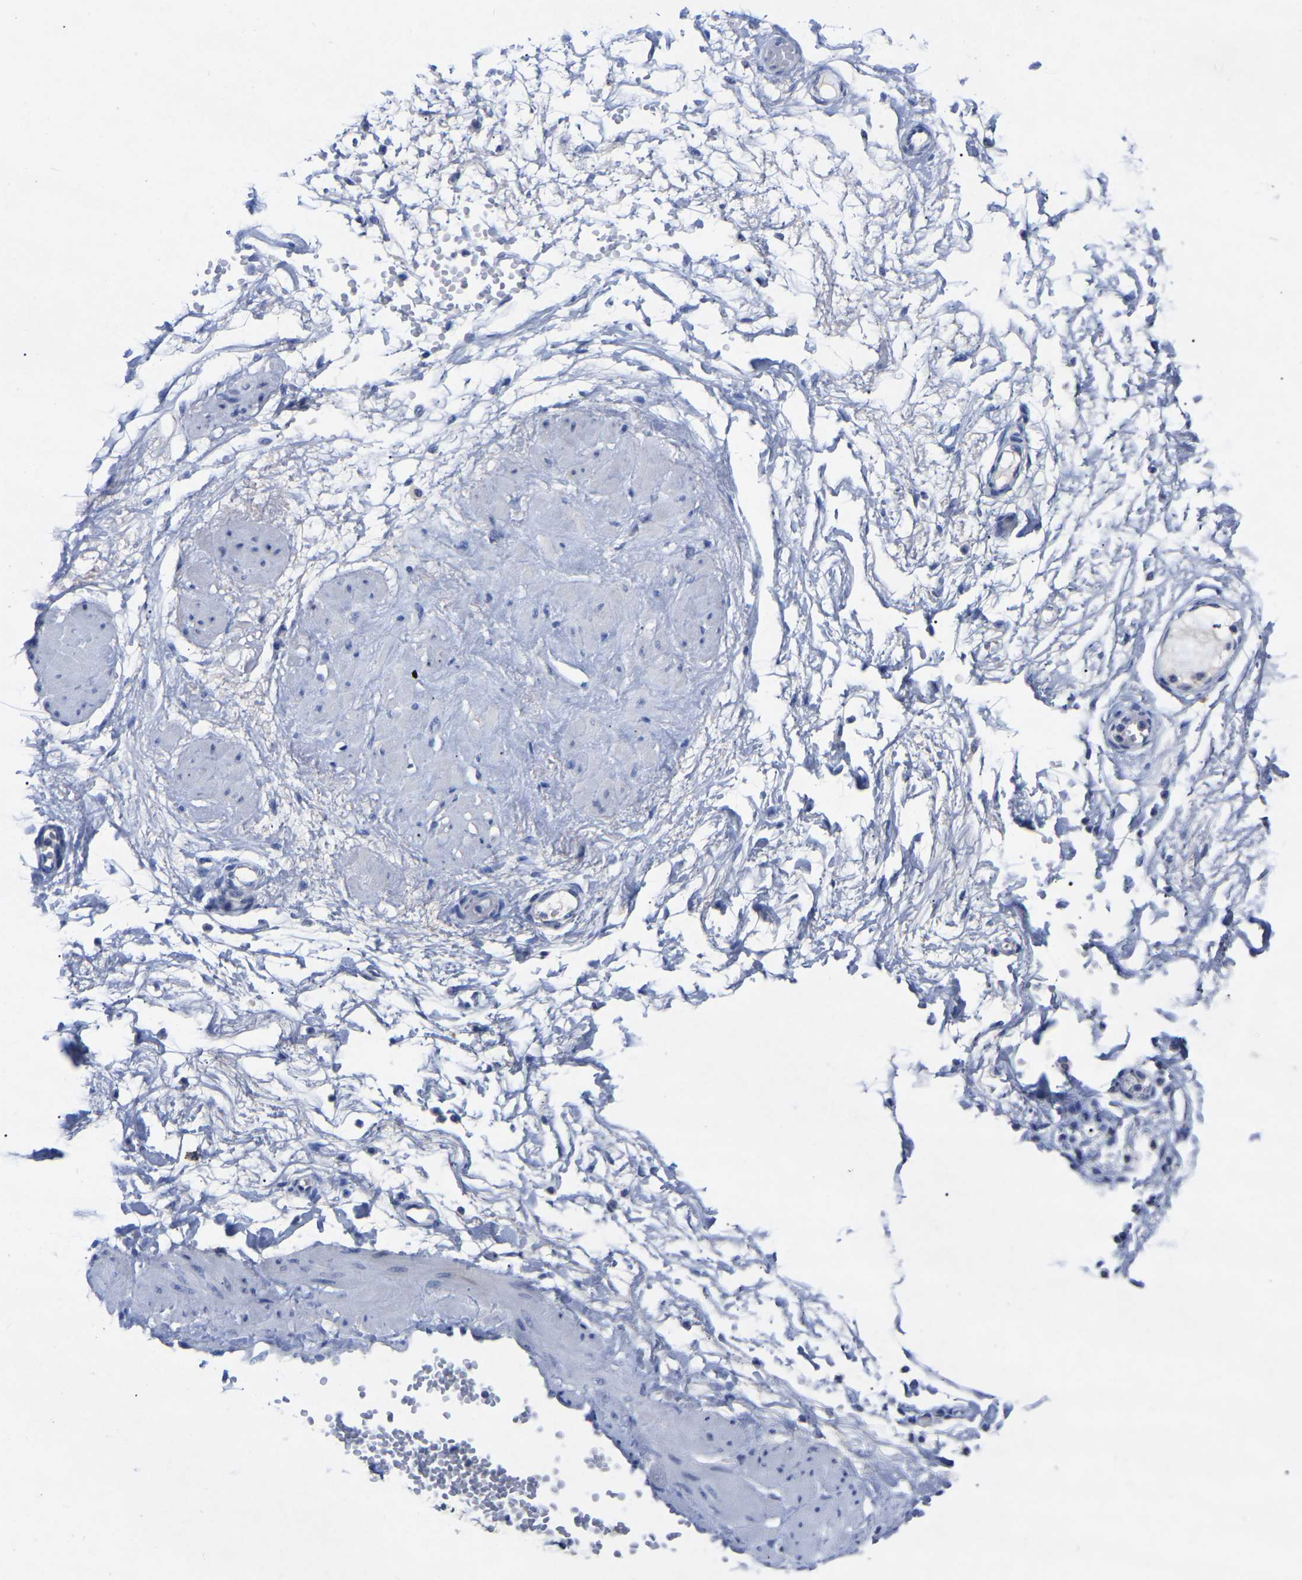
{"staining": {"intensity": "negative", "quantity": "none", "location": "none"}, "tissue": "adipose tissue", "cell_type": "Adipocytes", "image_type": "normal", "snomed": [{"axis": "morphology", "description": "Normal tissue, NOS"}, {"axis": "topography", "description": "Soft tissue"}, {"axis": "topography", "description": "Vascular tissue"}], "caption": "Immunohistochemical staining of benign human adipose tissue displays no significant staining in adipocytes. The staining is performed using DAB brown chromogen with nuclei counter-stained in using hematoxylin.", "gene": "SMPD2", "patient": {"sex": "female", "age": 35}}